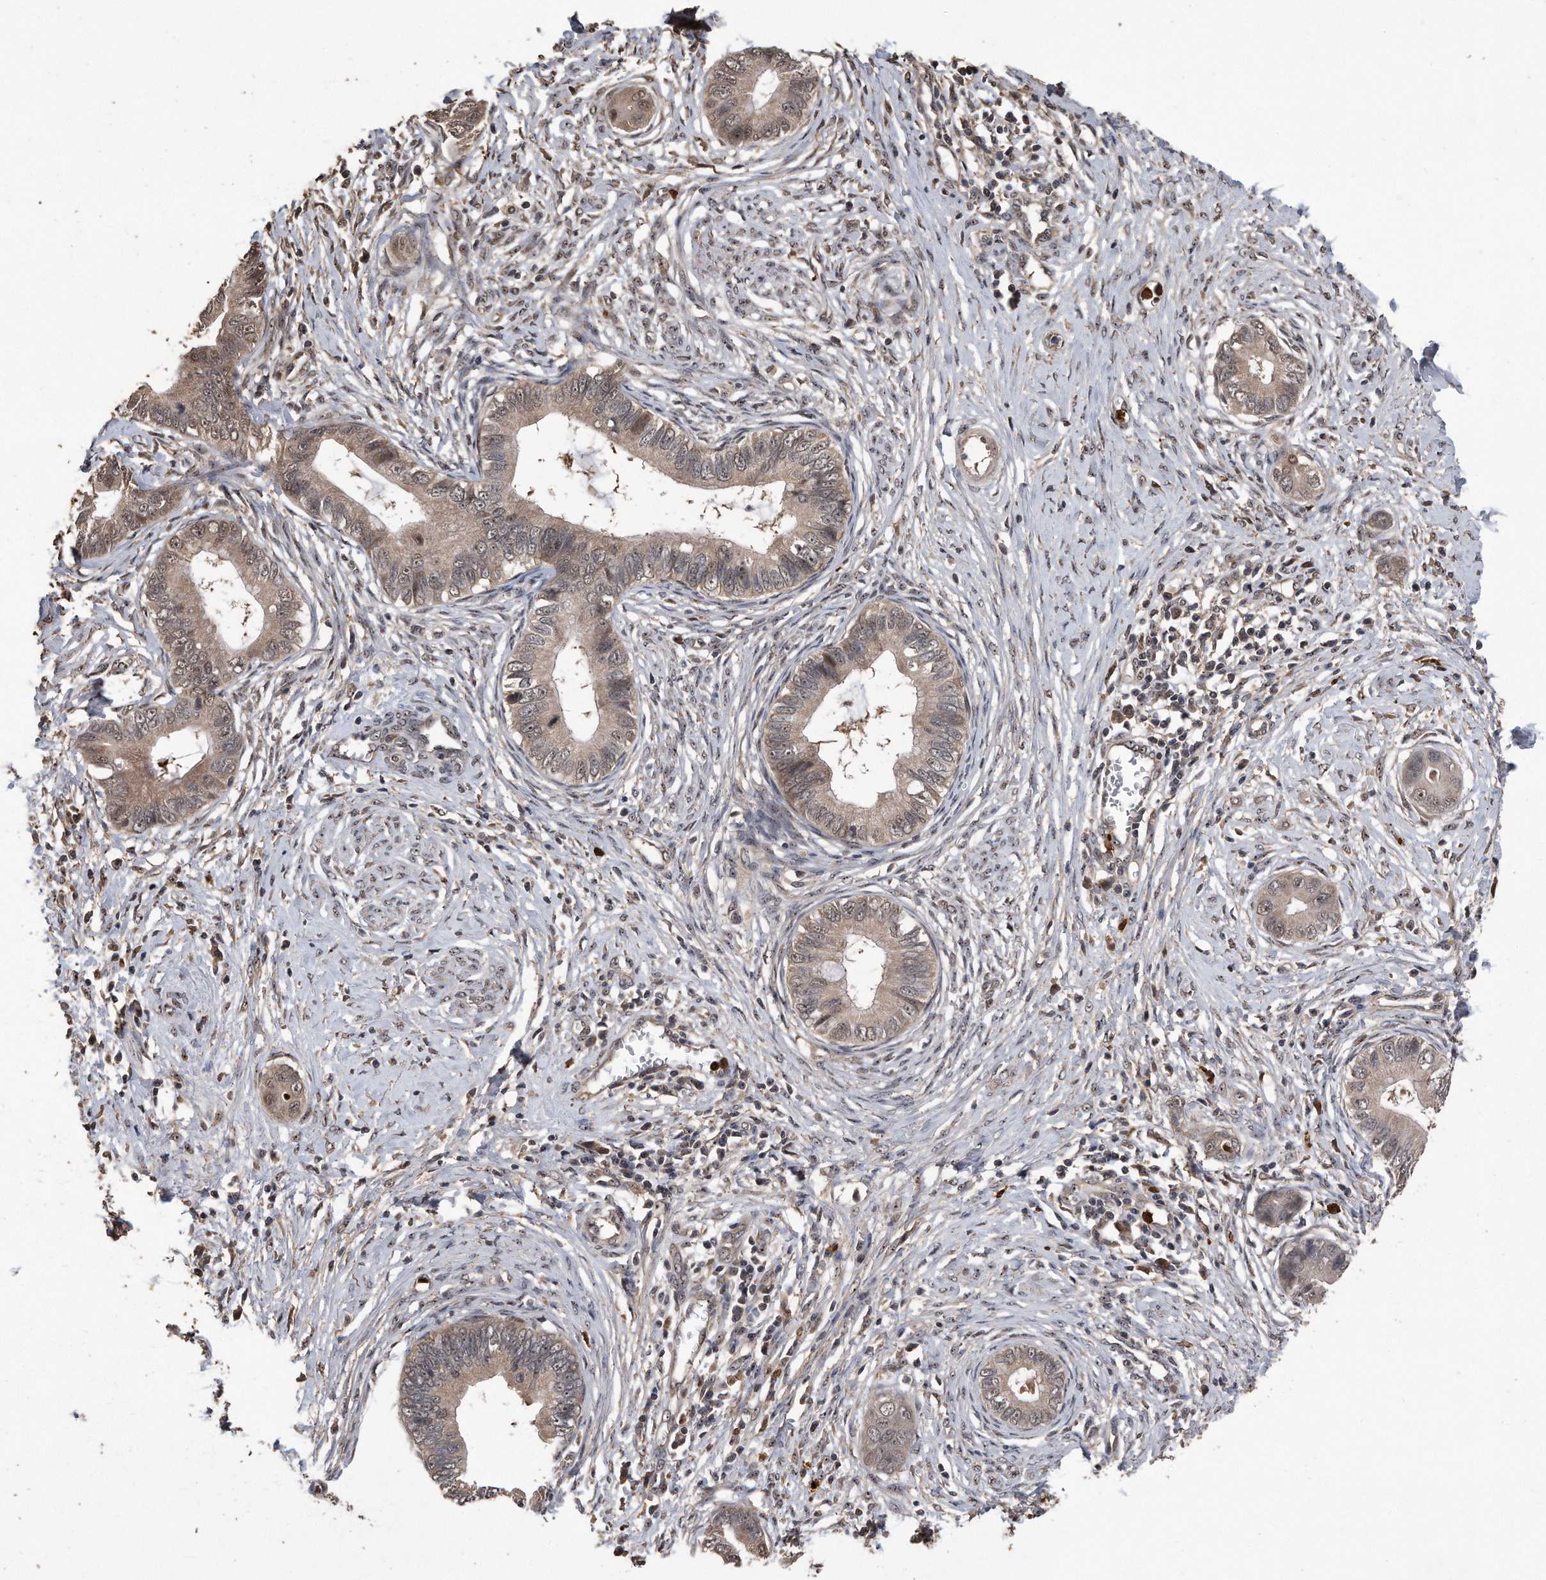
{"staining": {"intensity": "weak", "quantity": ">75%", "location": "cytoplasmic/membranous,nuclear"}, "tissue": "cervical cancer", "cell_type": "Tumor cells", "image_type": "cancer", "snomed": [{"axis": "morphology", "description": "Adenocarcinoma, NOS"}, {"axis": "topography", "description": "Cervix"}], "caption": "Cervical cancer (adenocarcinoma) stained with a protein marker displays weak staining in tumor cells.", "gene": "PELO", "patient": {"sex": "female", "age": 44}}